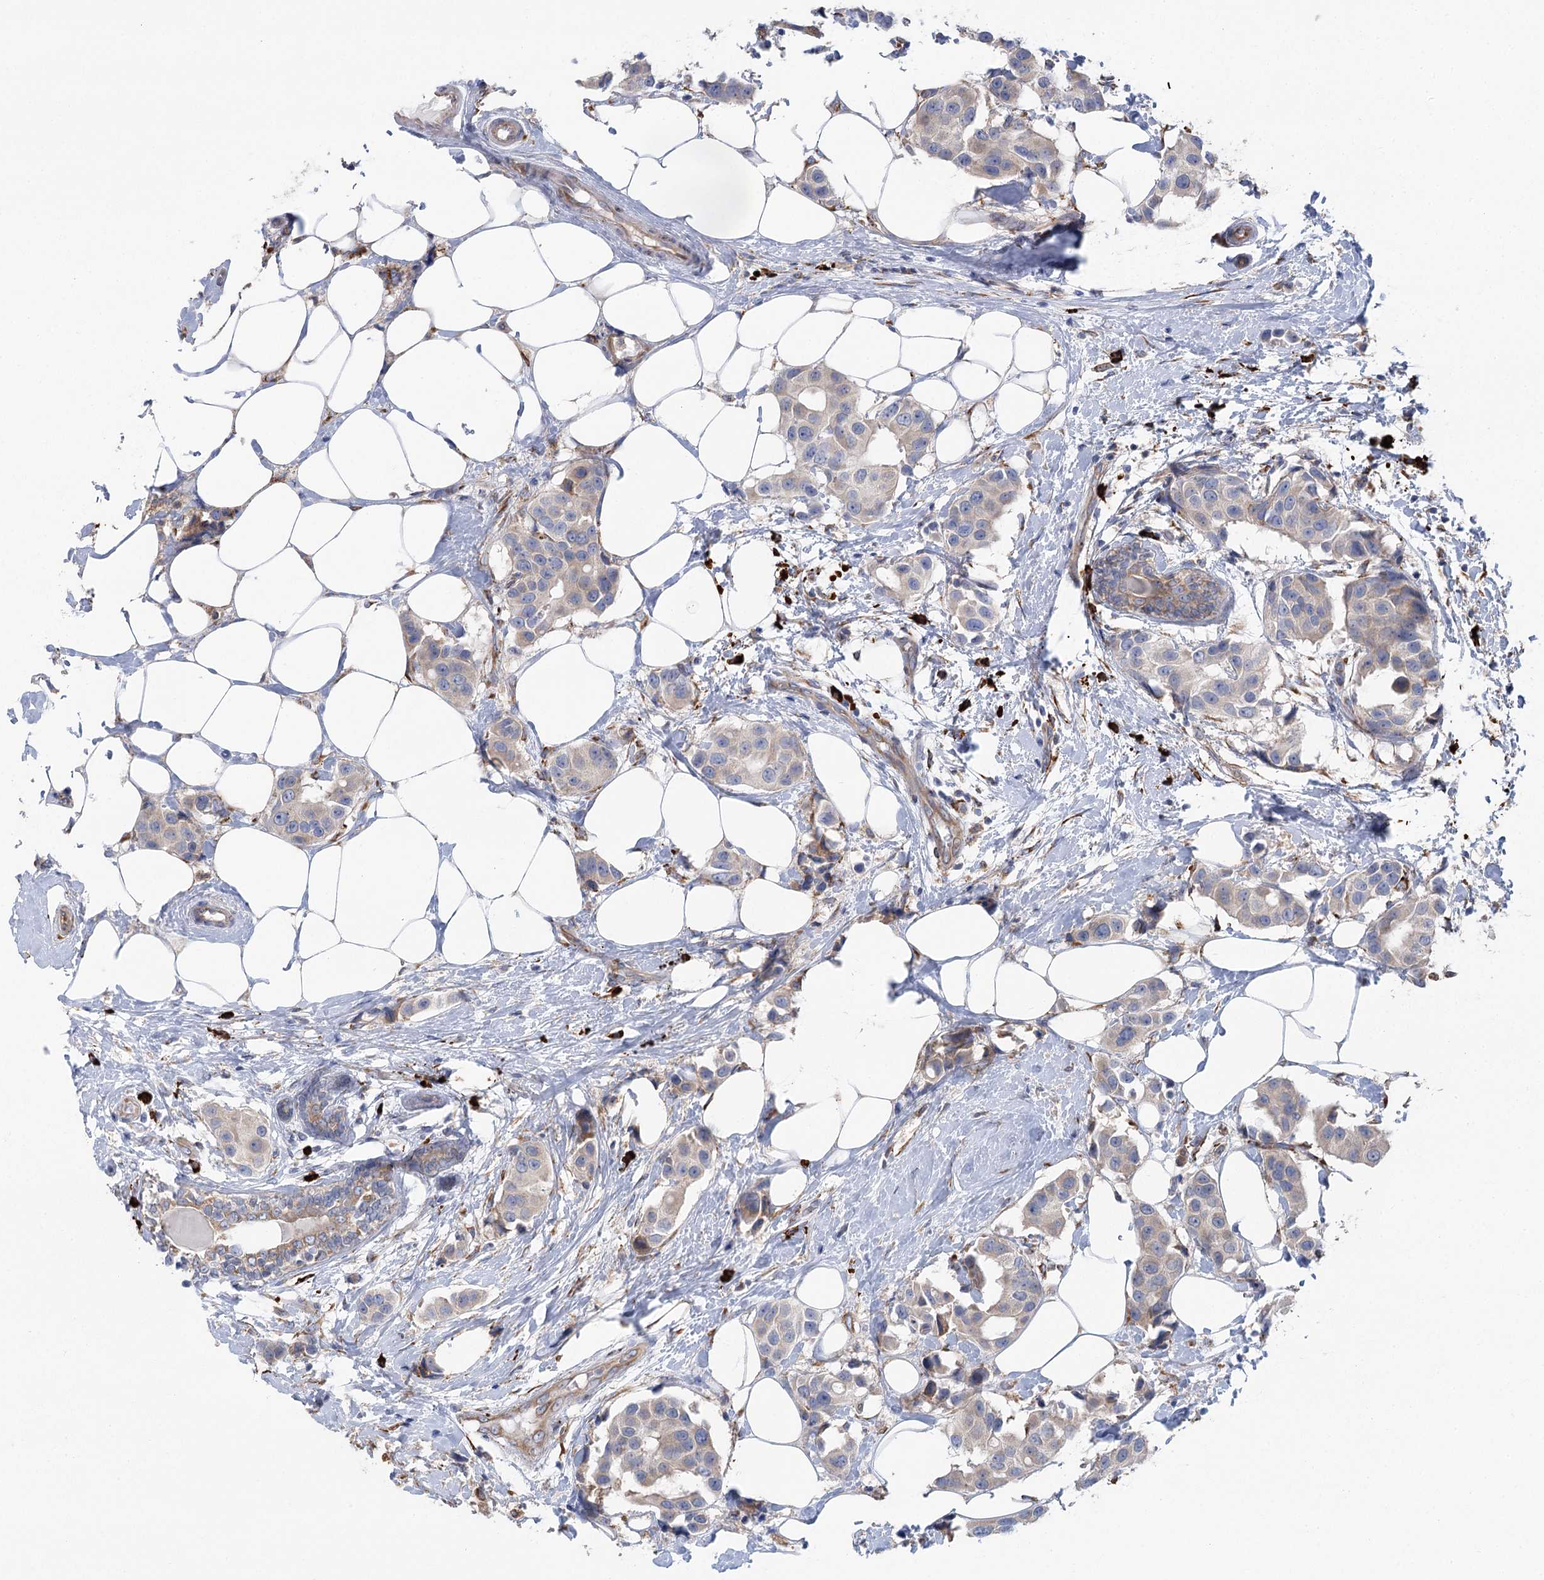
{"staining": {"intensity": "weak", "quantity": "25%-75%", "location": "cytoplasmic/membranous"}, "tissue": "breast cancer", "cell_type": "Tumor cells", "image_type": "cancer", "snomed": [{"axis": "morphology", "description": "Normal tissue, NOS"}, {"axis": "morphology", "description": "Duct carcinoma"}, {"axis": "topography", "description": "Breast"}], "caption": "The immunohistochemical stain labels weak cytoplasmic/membranous staining in tumor cells of breast cancer (invasive ductal carcinoma) tissue.", "gene": "METTL24", "patient": {"sex": "female", "age": 39}}